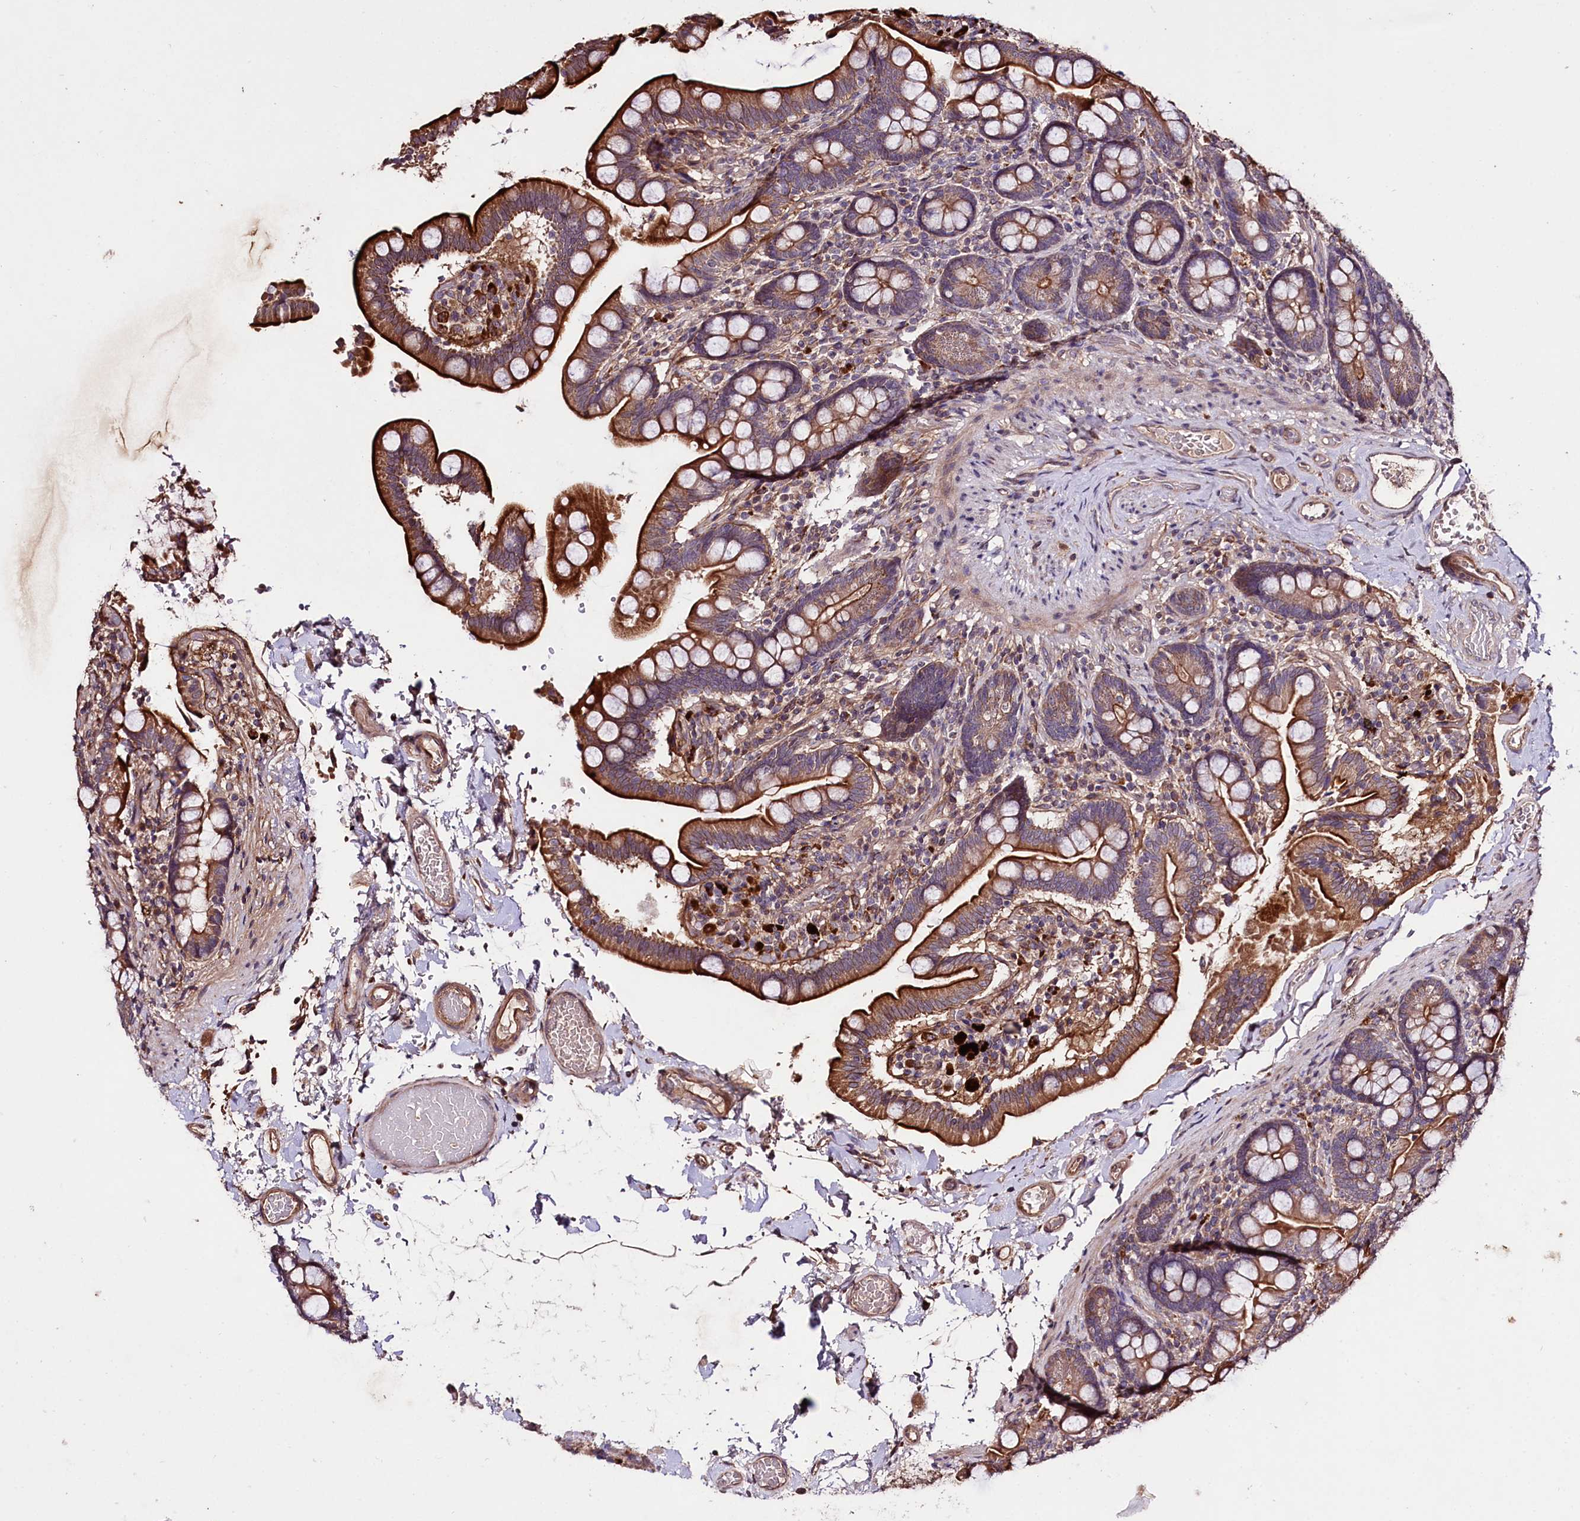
{"staining": {"intensity": "strong", "quantity": ">75%", "location": "cytoplasmic/membranous"}, "tissue": "small intestine", "cell_type": "Glandular cells", "image_type": "normal", "snomed": [{"axis": "morphology", "description": "Normal tissue, NOS"}, {"axis": "topography", "description": "Small intestine"}], "caption": "Immunohistochemistry (IHC) micrograph of benign small intestine: human small intestine stained using immunohistochemistry shows high levels of strong protein expression localized specifically in the cytoplasmic/membranous of glandular cells, appearing as a cytoplasmic/membranous brown color.", "gene": "TNPO3", "patient": {"sex": "female", "age": 64}}